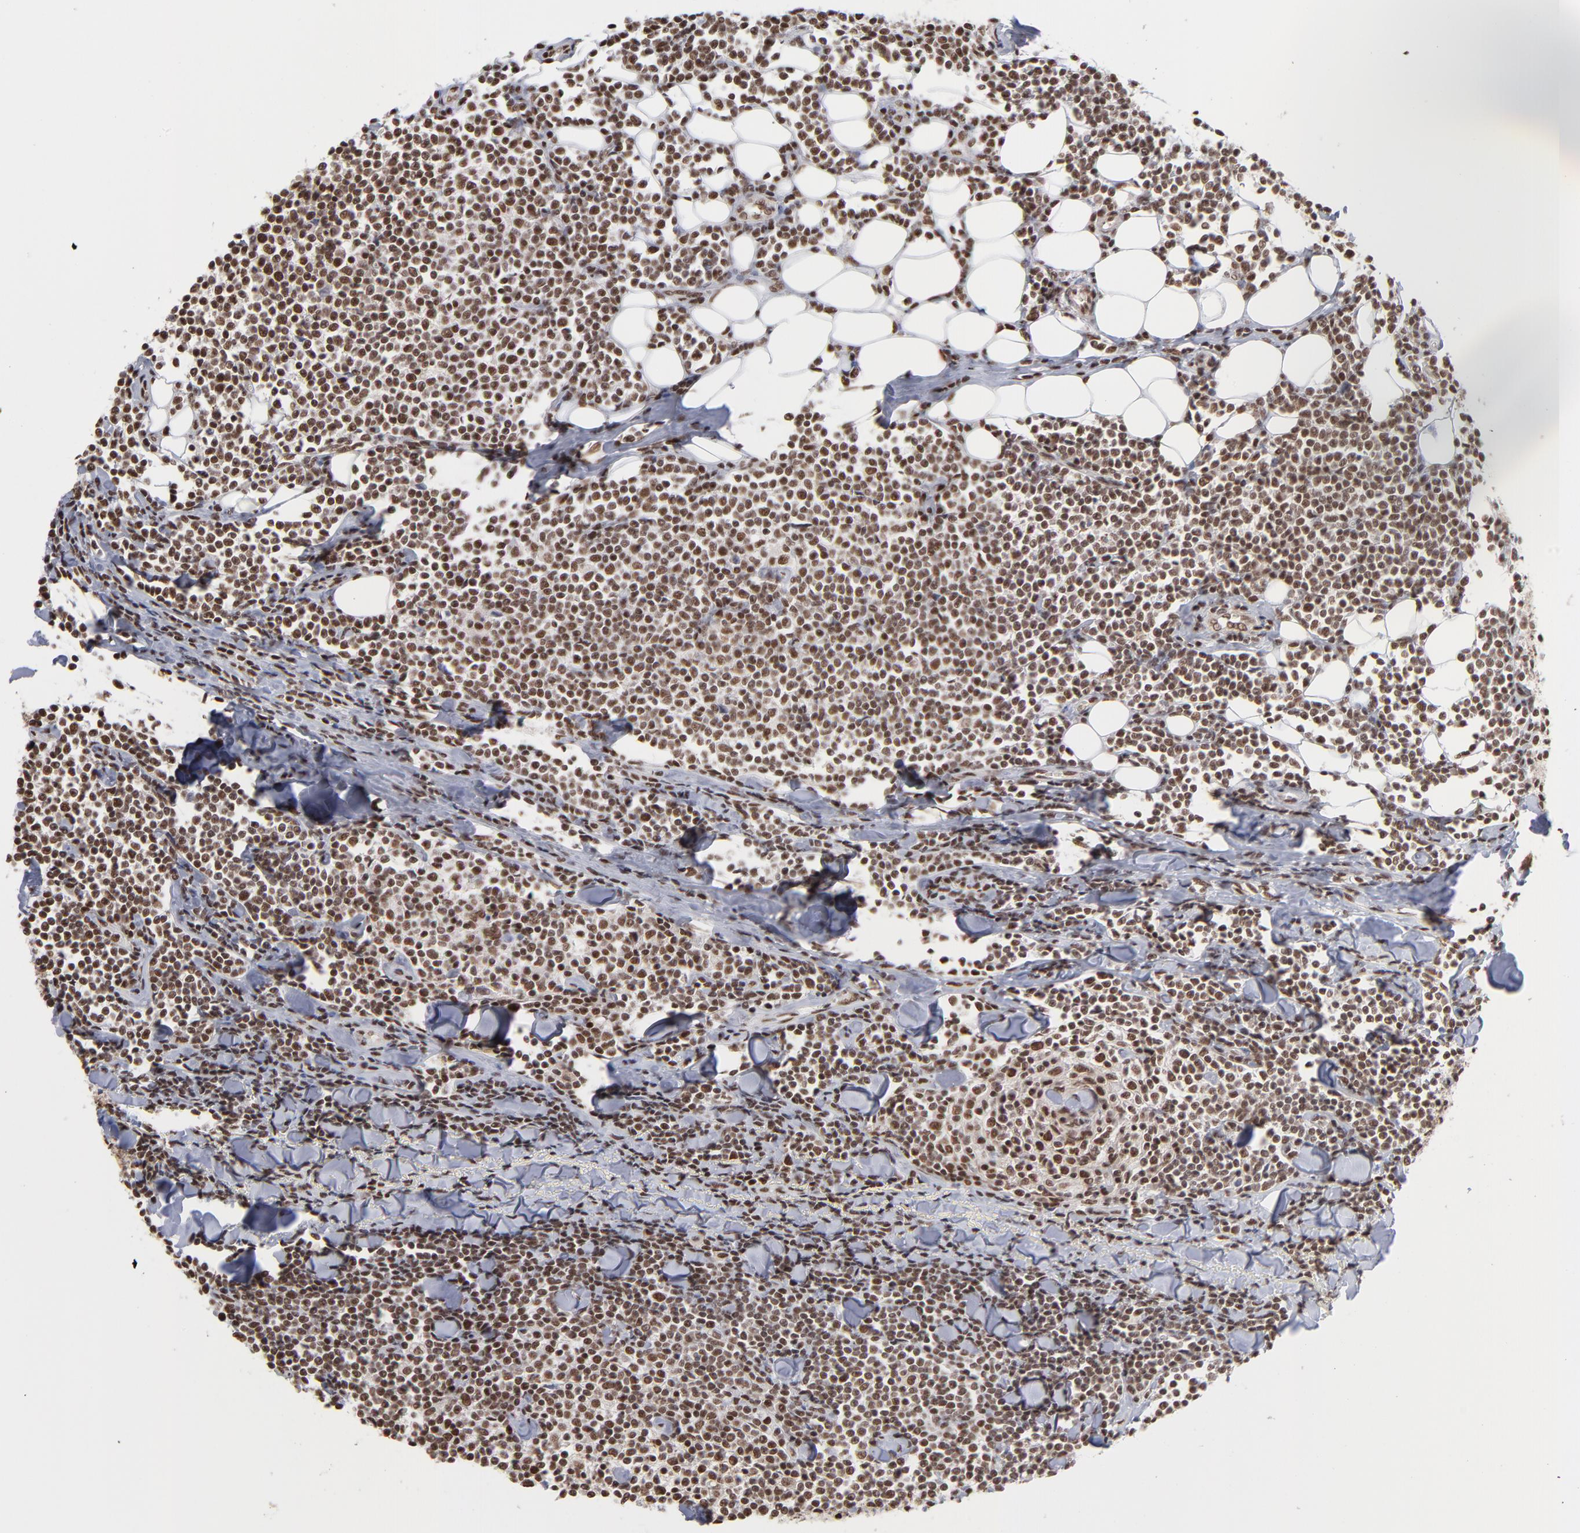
{"staining": {"intensity": "strong", "quantity": ">75%", "location": "nuclear"}, "tissue": "lymphoma", "cell_type": "Tumor cells", "image_type": "cancer", "snomed": [{"axis": "morphology", "description": "Malignant lymphoma, non-Hodgkin's type, Low grade"}, {"axis": "topography", "description": "Soft tissue"}], "caption": "An immunohistochemistry micrograph of neoplastic tissue is shown. Protein staining in brown highlights strong nuclear positivity in lymphoma within tumor cells.", "gene": "ZNF3", "patient": {"sex": "male", "age": 92}}